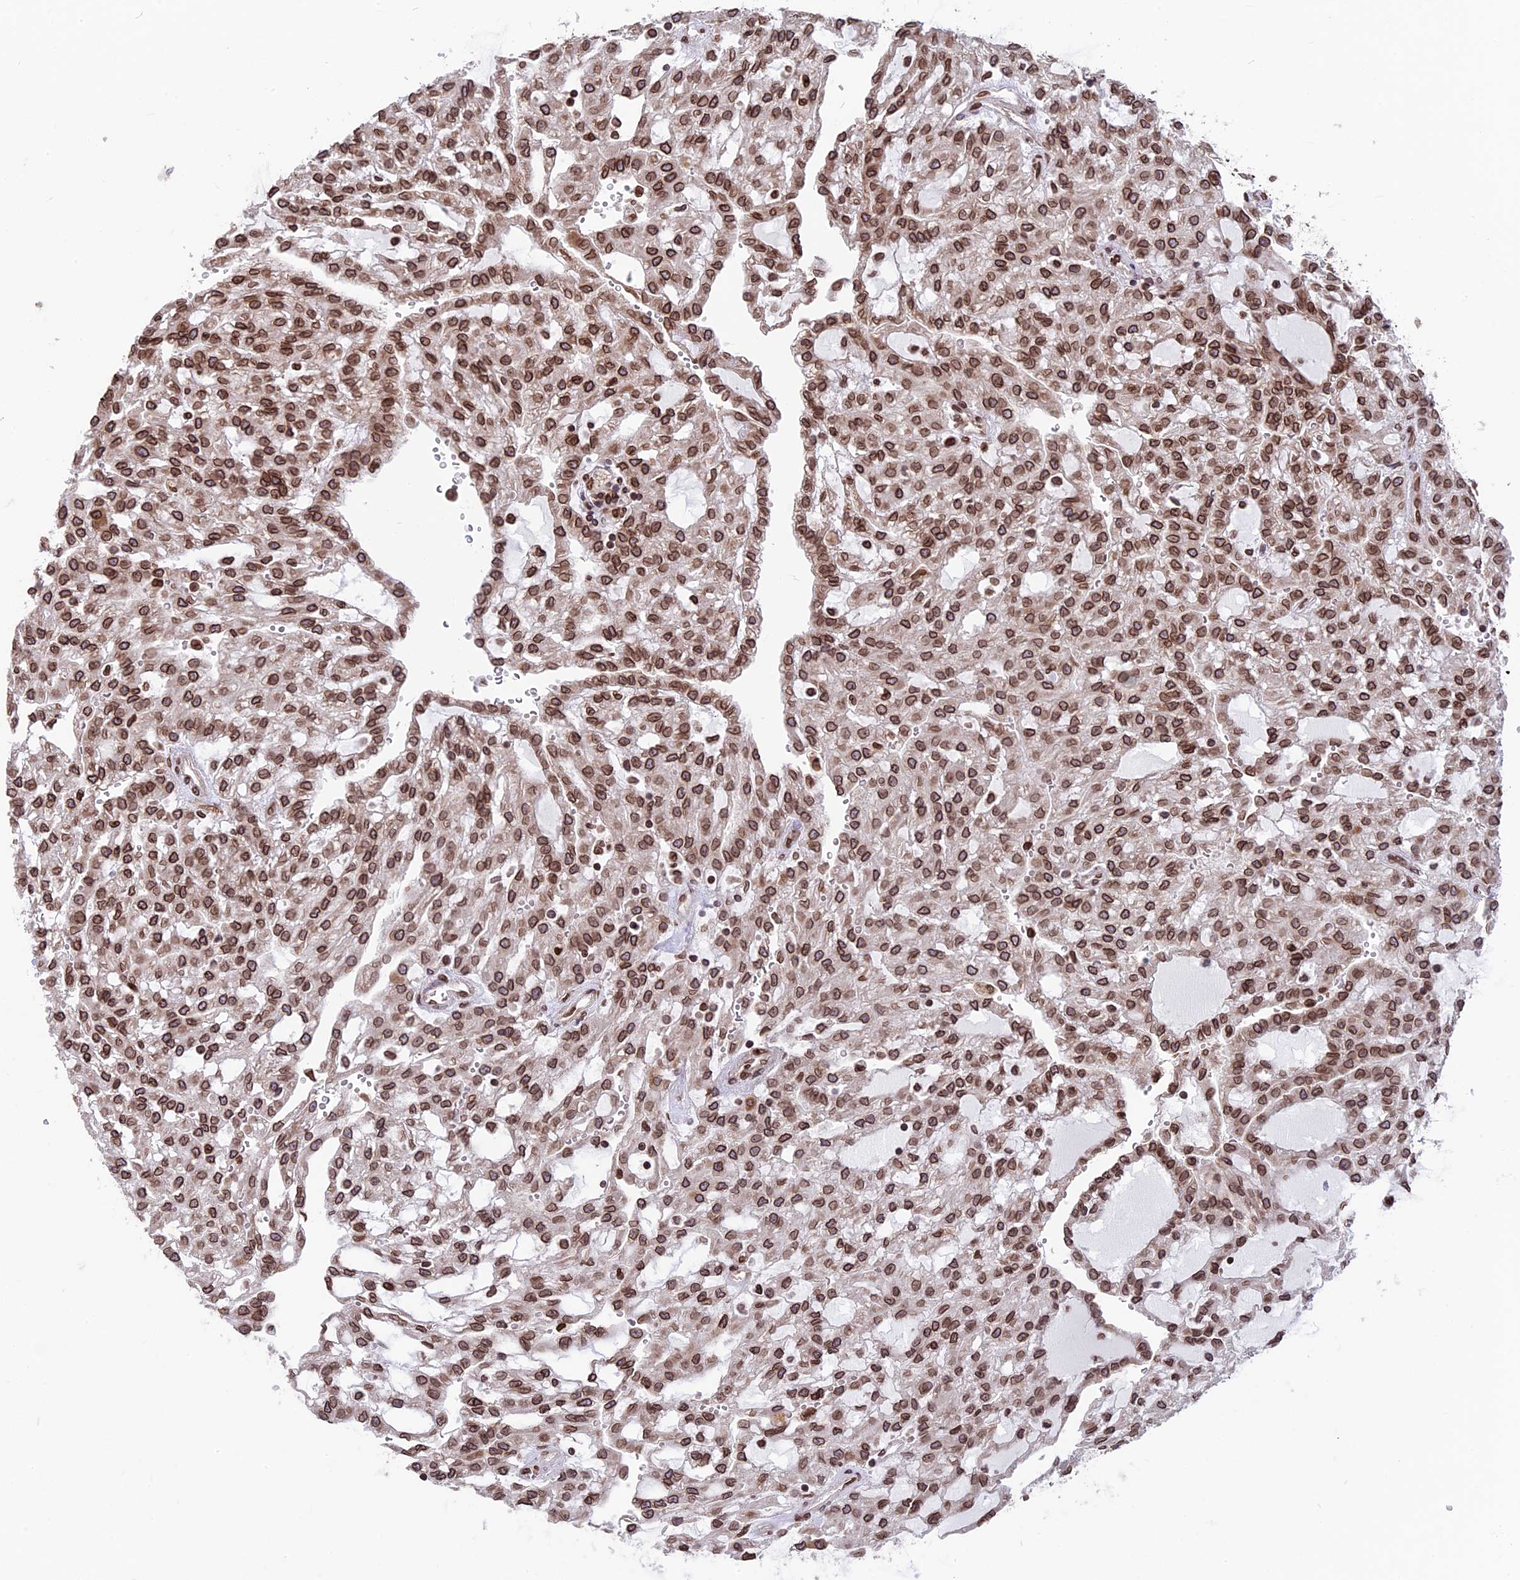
{"staining": {"intensity": "strong", "quantity": ">75%", "location": "cytoplasmic/membranous,nuclear"}, "tissue": "renal cancer", "cell_type": "Tumor cells", "image_type": "cancer", "snomed": [{"axis": "morphology", "description": "Adenocarcinoma, NOS"}, {"axis": "topography", "description": "Kidney"}], "caption": "High-power microscopy captured an immunohistochemistry (IHC) photomicrograph of renal adenocarcinoma, revealing strong cytoplasmic/membranous and nuclear positivity in approximately >75% of tumor cells.", "gene": "PTCHD4", "patient": {"sex": "male", "age": 63}}